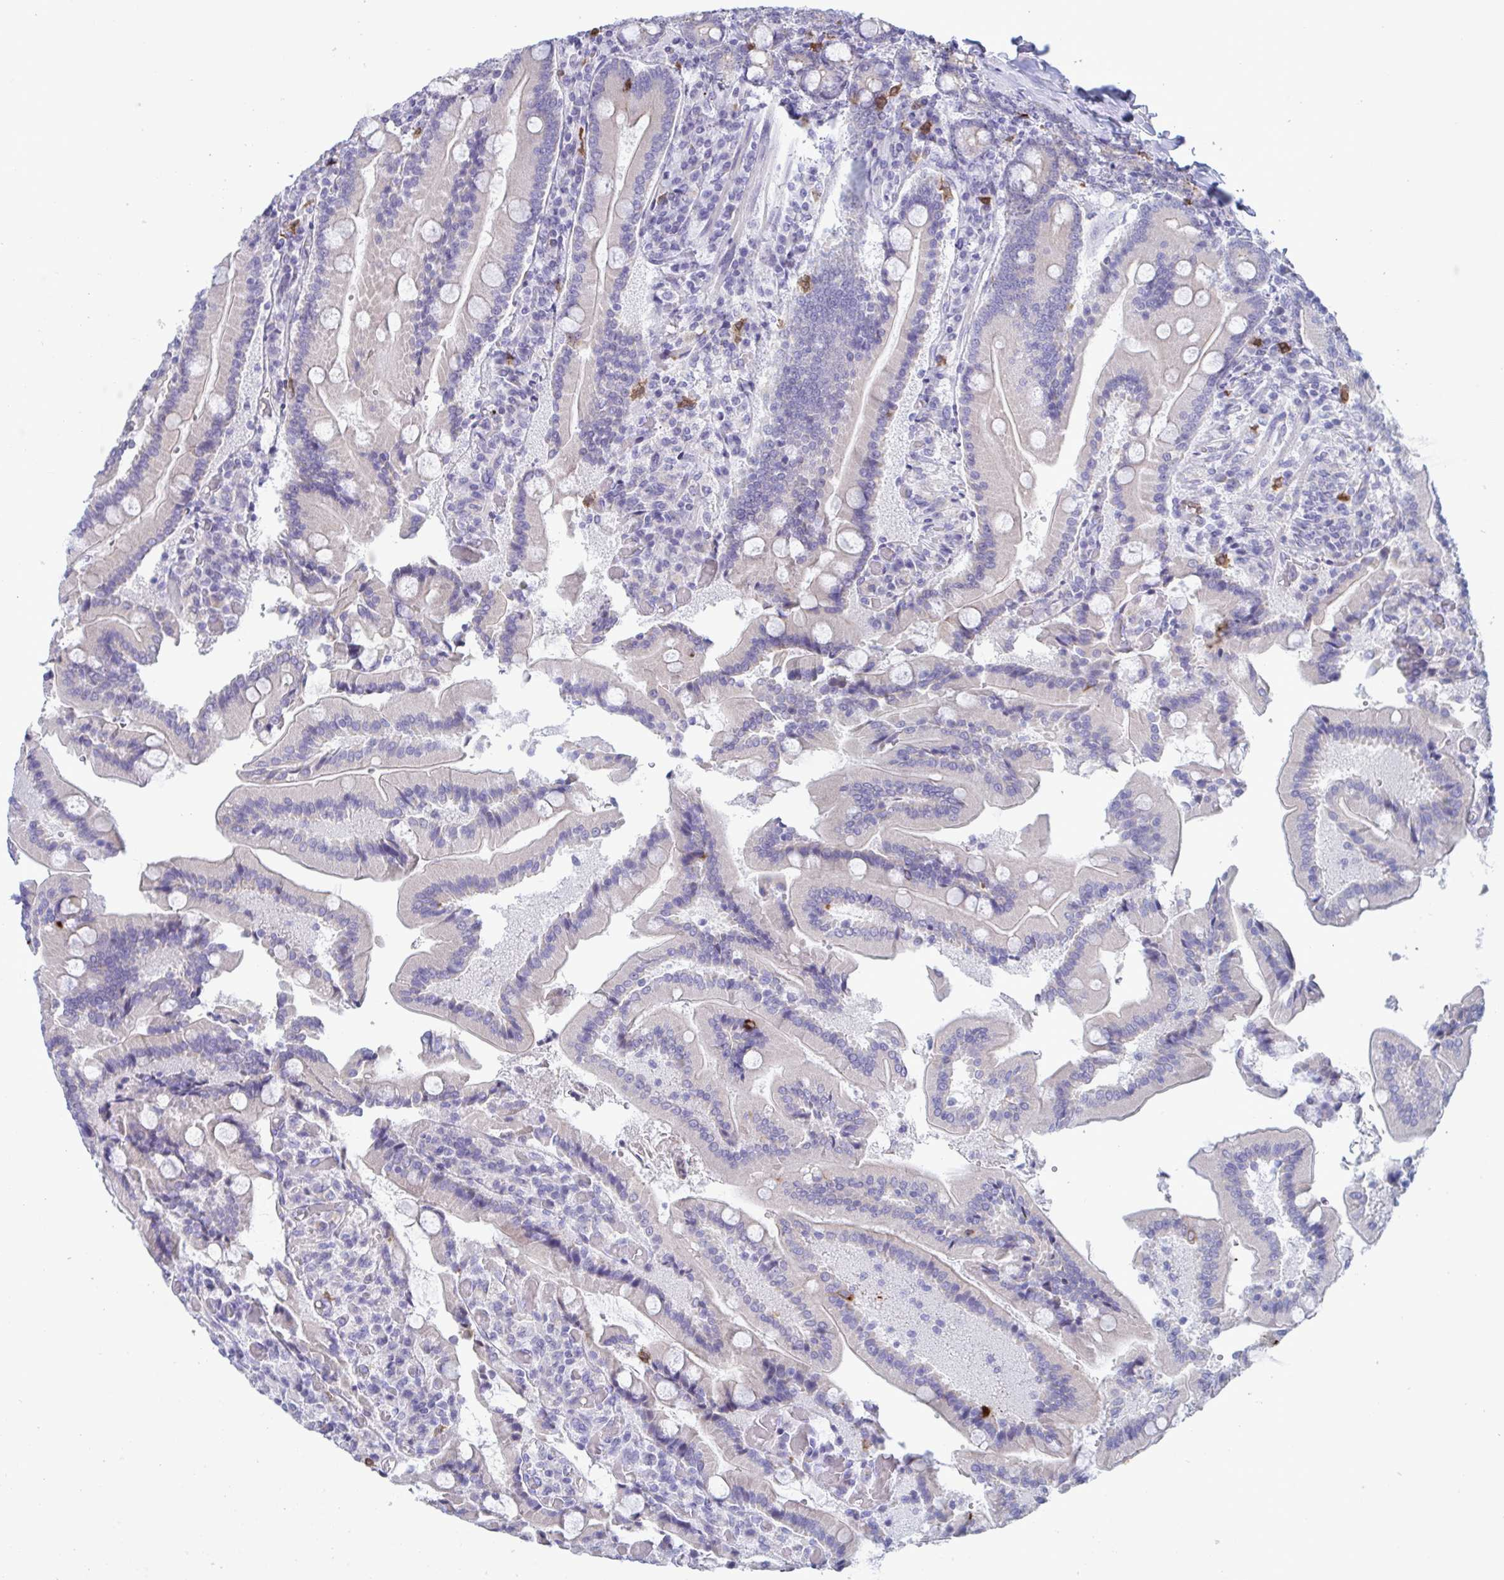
{"staining": {"intensity": "weak", "quantity": "<25%", "location": "cytoplasmic/membranous"}, "tissue": "duodenum", "cell_type": "Glandular cells", "image_type": "normal", "snomed": [{"axis": "morphology", "description": "Normal tissue, NOS"}, {"axis": "topography", "description": "Duodenum"}], "caption": "Protein analysis of benign duodenum demonstrates no significant expression in glandular cells. The staining was performed using DAB (3,3'-diaminobenzidine) to visualize the protein expression in brown, while the nuclei were stained in blue with hematoxylin (Magnification: 20x).", "gene": "TAS2R38", "patient": {"sex": "female", "age": 62}}